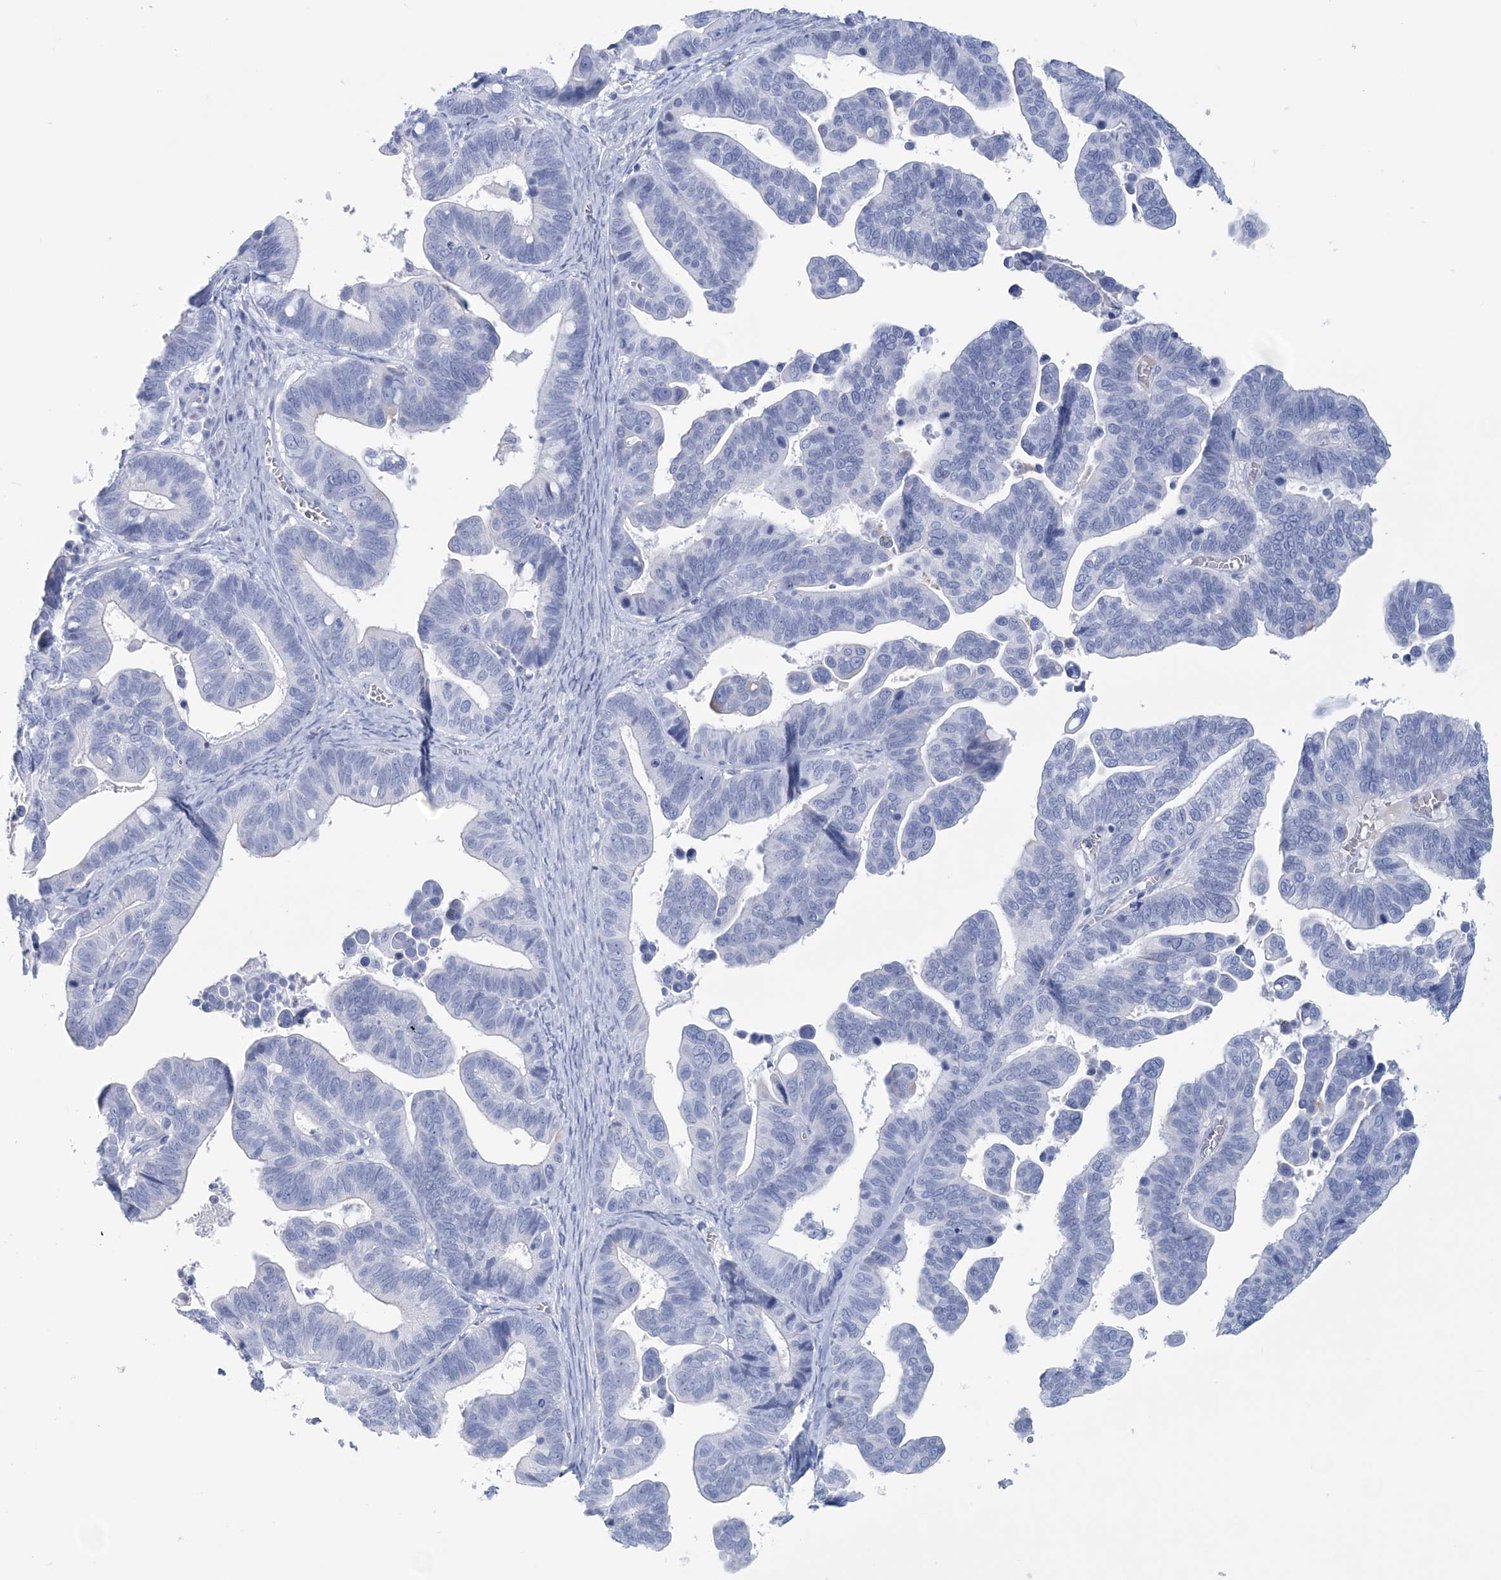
{"staining": {"intensity": "negative", "quantity": "none", "location": "none"}, "tissue": "ovarian cancer", "cell_type": "Tumor cells", "image_type": "cancer", "snomed": [{"axis": "morphology", "description": "Cystadenocarcinoma, serous, NOS"}, {"axis": "topography", "description": "Ovary"}], "caption": "DAB immunohistochemical staining of human ovarian serous cystadenocarcinoma reveals no significant staining in tumor cells. (Stains: DAB immunohistochemistry with hematoxylin counter stain, Microscopy: brightfield microscopy at high magnification).", "gene": "DPCD", "patient": {"sex": "female", "age": 56}}